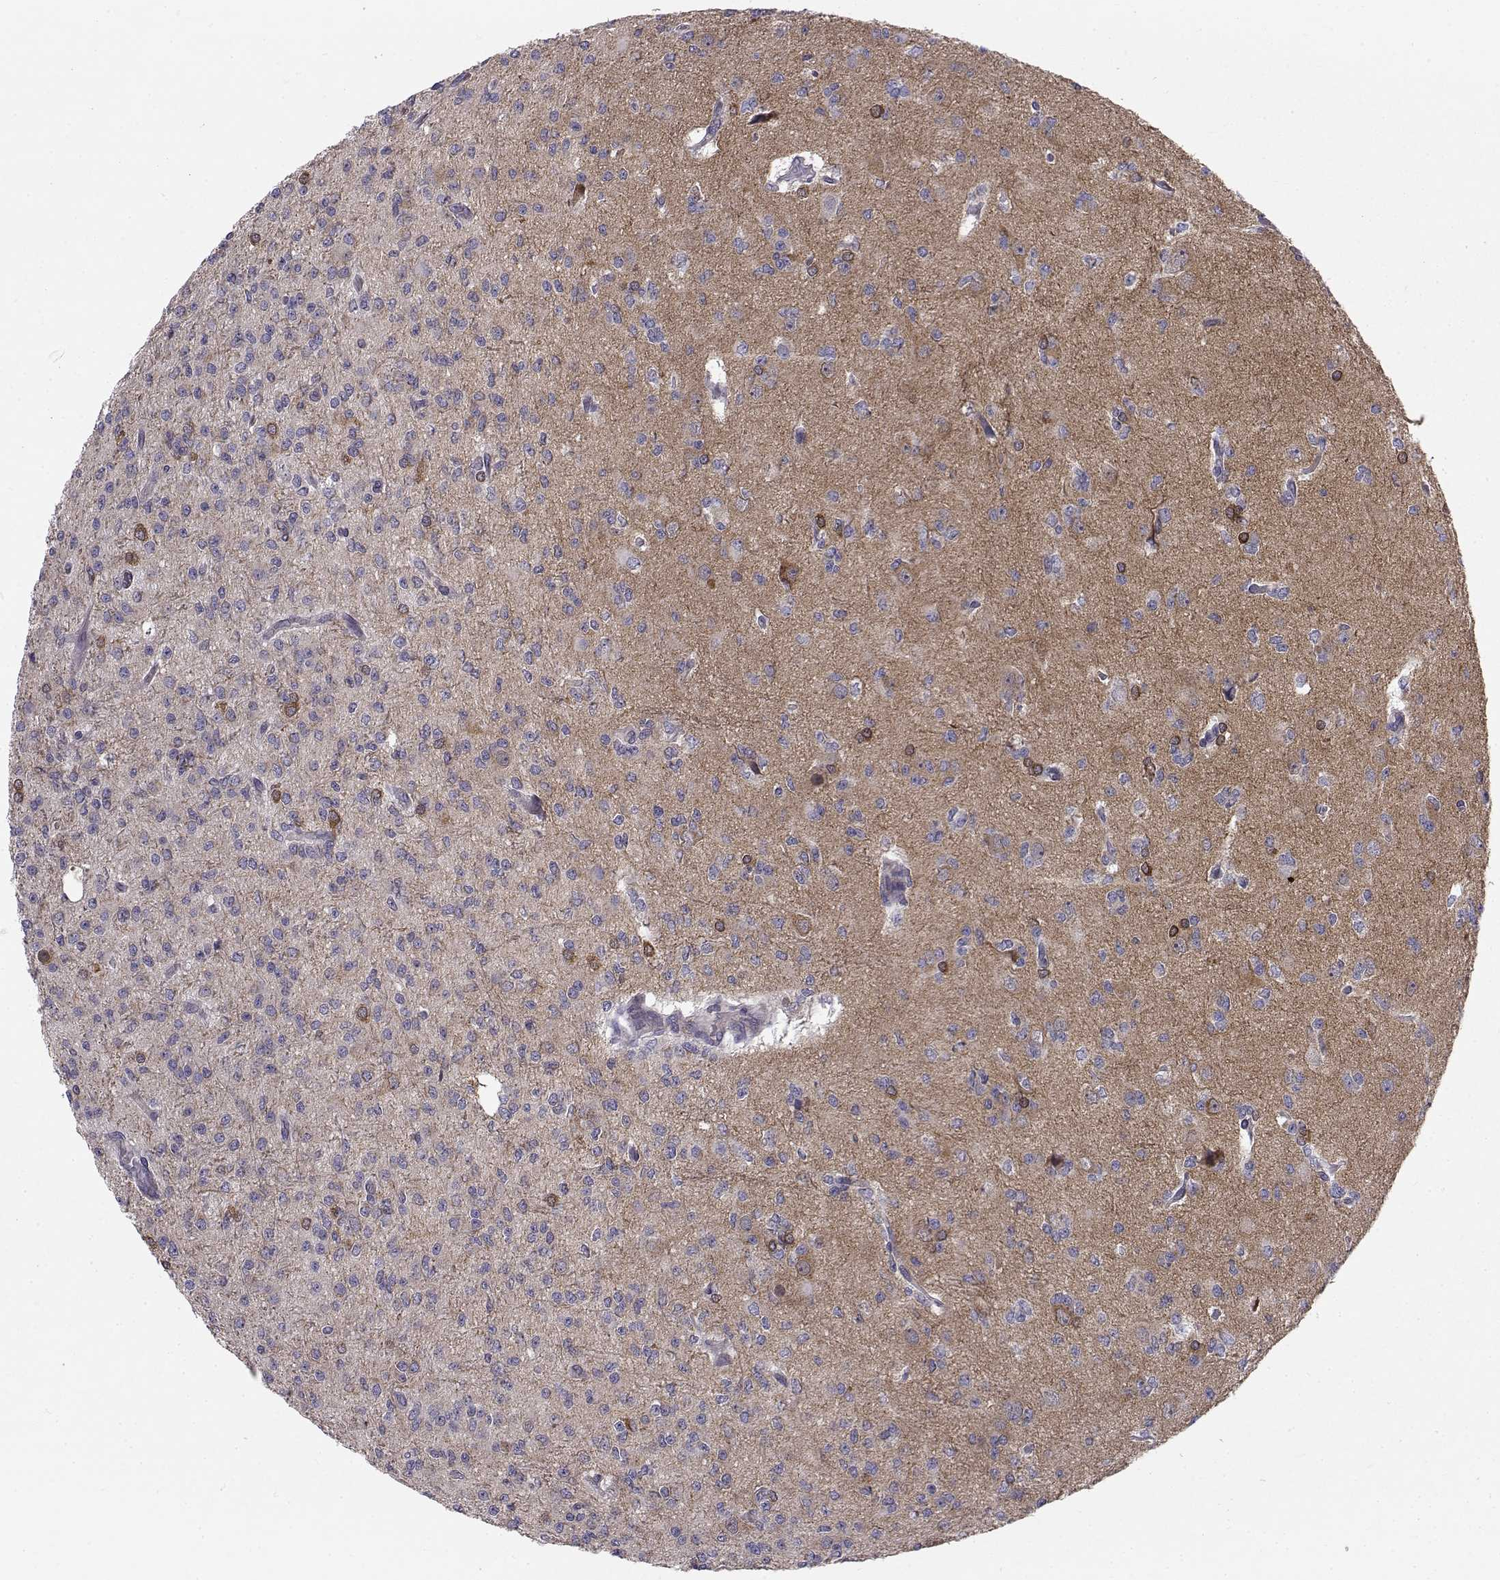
{"staining": {"intensity": "negative", "quantity": "none", "location": "none"}, "tissue": "glioma", "cell_type": "Tumor cells", "image_type": "cancer", "snomed": [{"axis": "morphology", "description": "Glioma, malignant, Low grade"}, {"axis": "topography", "description": "Brain"}], "caption": "This photomicrograph is of malignant glioma (low-grade) stained with immunohistochemistry (IHC) to label a protein in brown with the nuclei are counter-stained blue. There is no expression in tumor cells.", "gene": "PEX5L", "patient": {"sex": "male", "age": 27}}